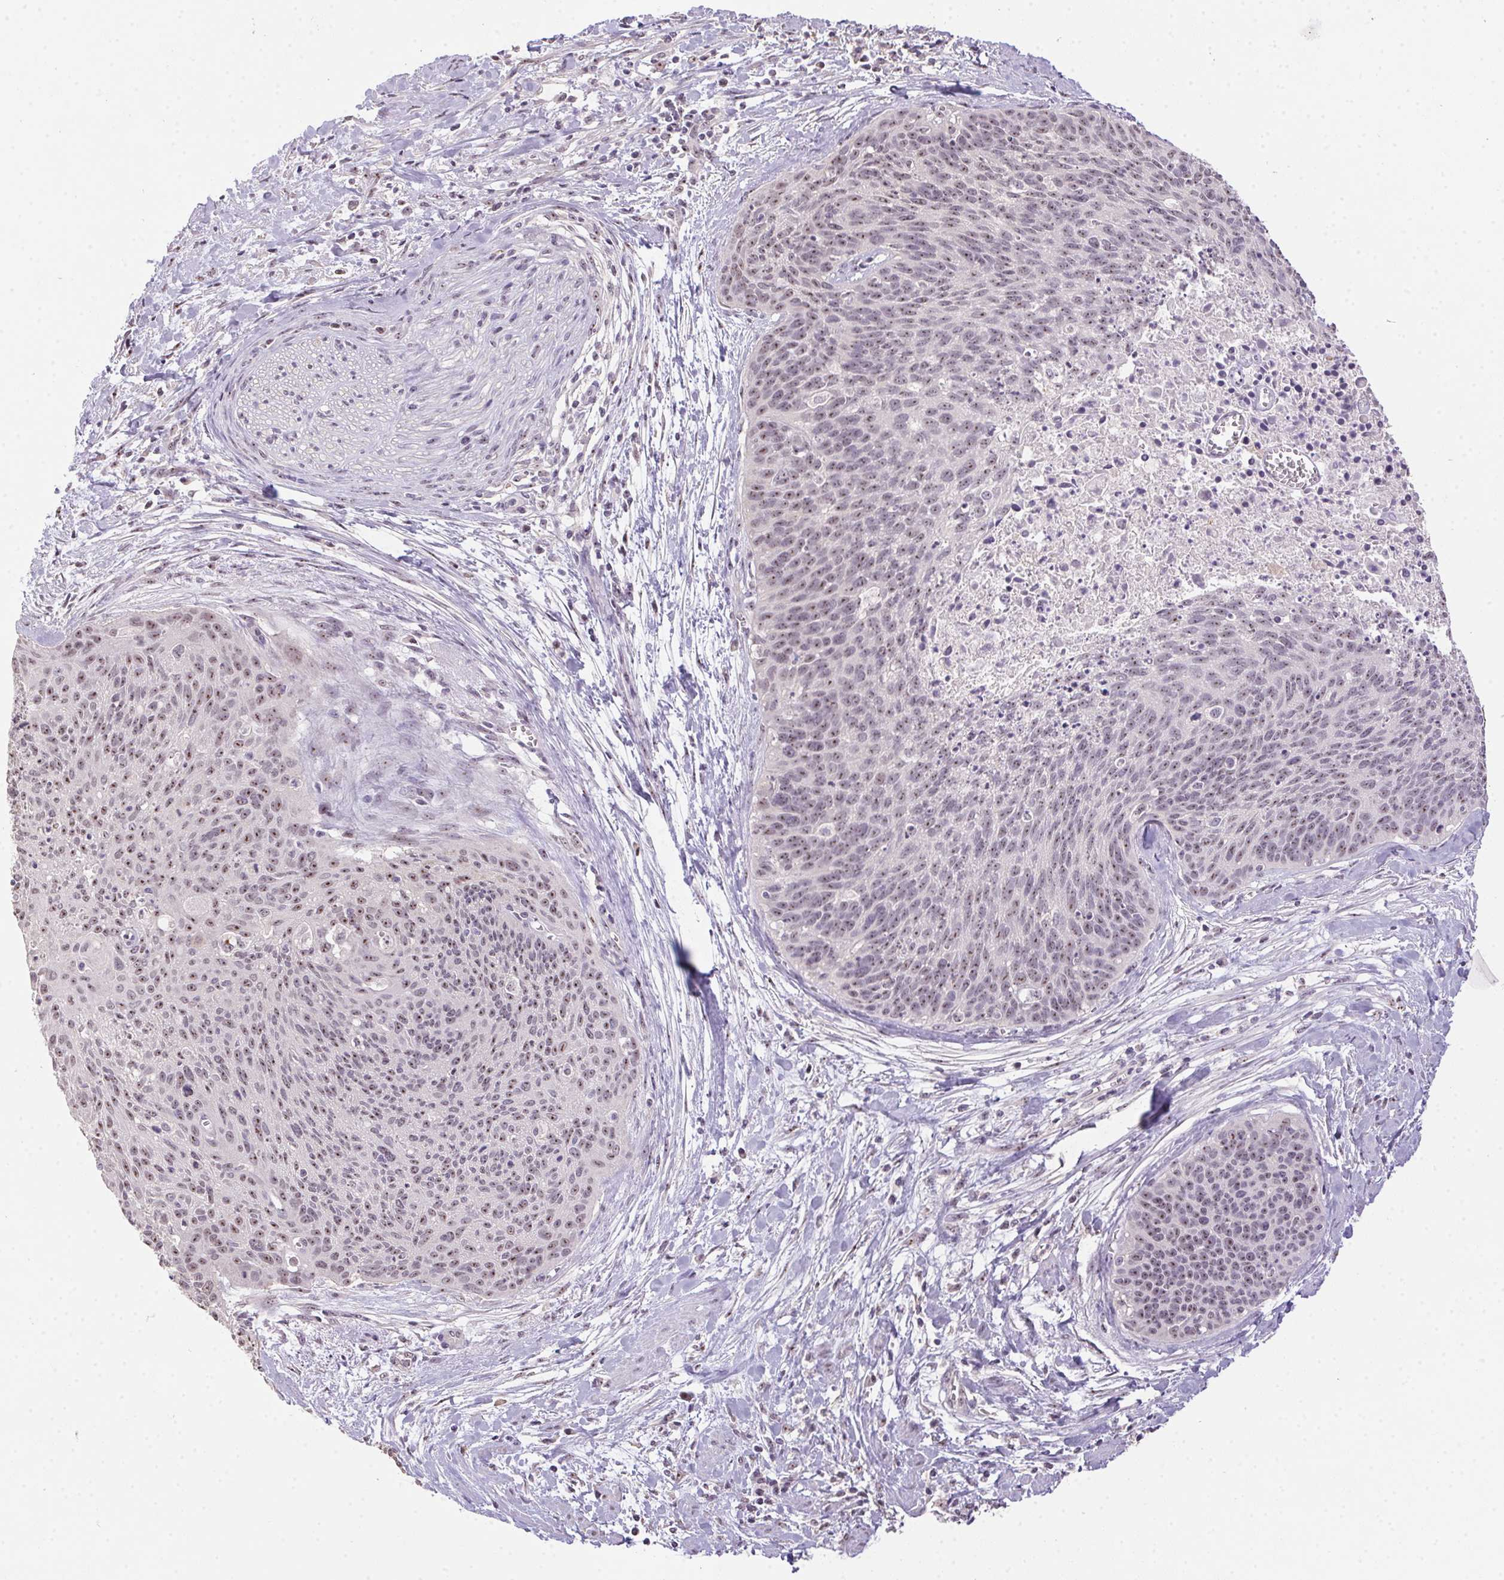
{"staining": {"intensity": "weak", "quantity": "25%-75%", "location": "nuclear"}, "tissue": "cervical cancer", "cell_type": "Tumor cells", "image_type": "cancer", "snomed": [{"axis": "morphology", "description": "Squamous cell carcinoma, NOS"}, {"axis": "topography", "description": "Cervix"}], "caption": "Immunohistochemical staining of cervical cancer shows weak nuclear protein positivity in about 25%-75% of tumor cells. Using DAB (brown) and hematoxylin (blue) stains, captured at high magnification using brightfield microscopy.", "gene": "BATF2", "patient": {"sex": "female", "age": 55}}